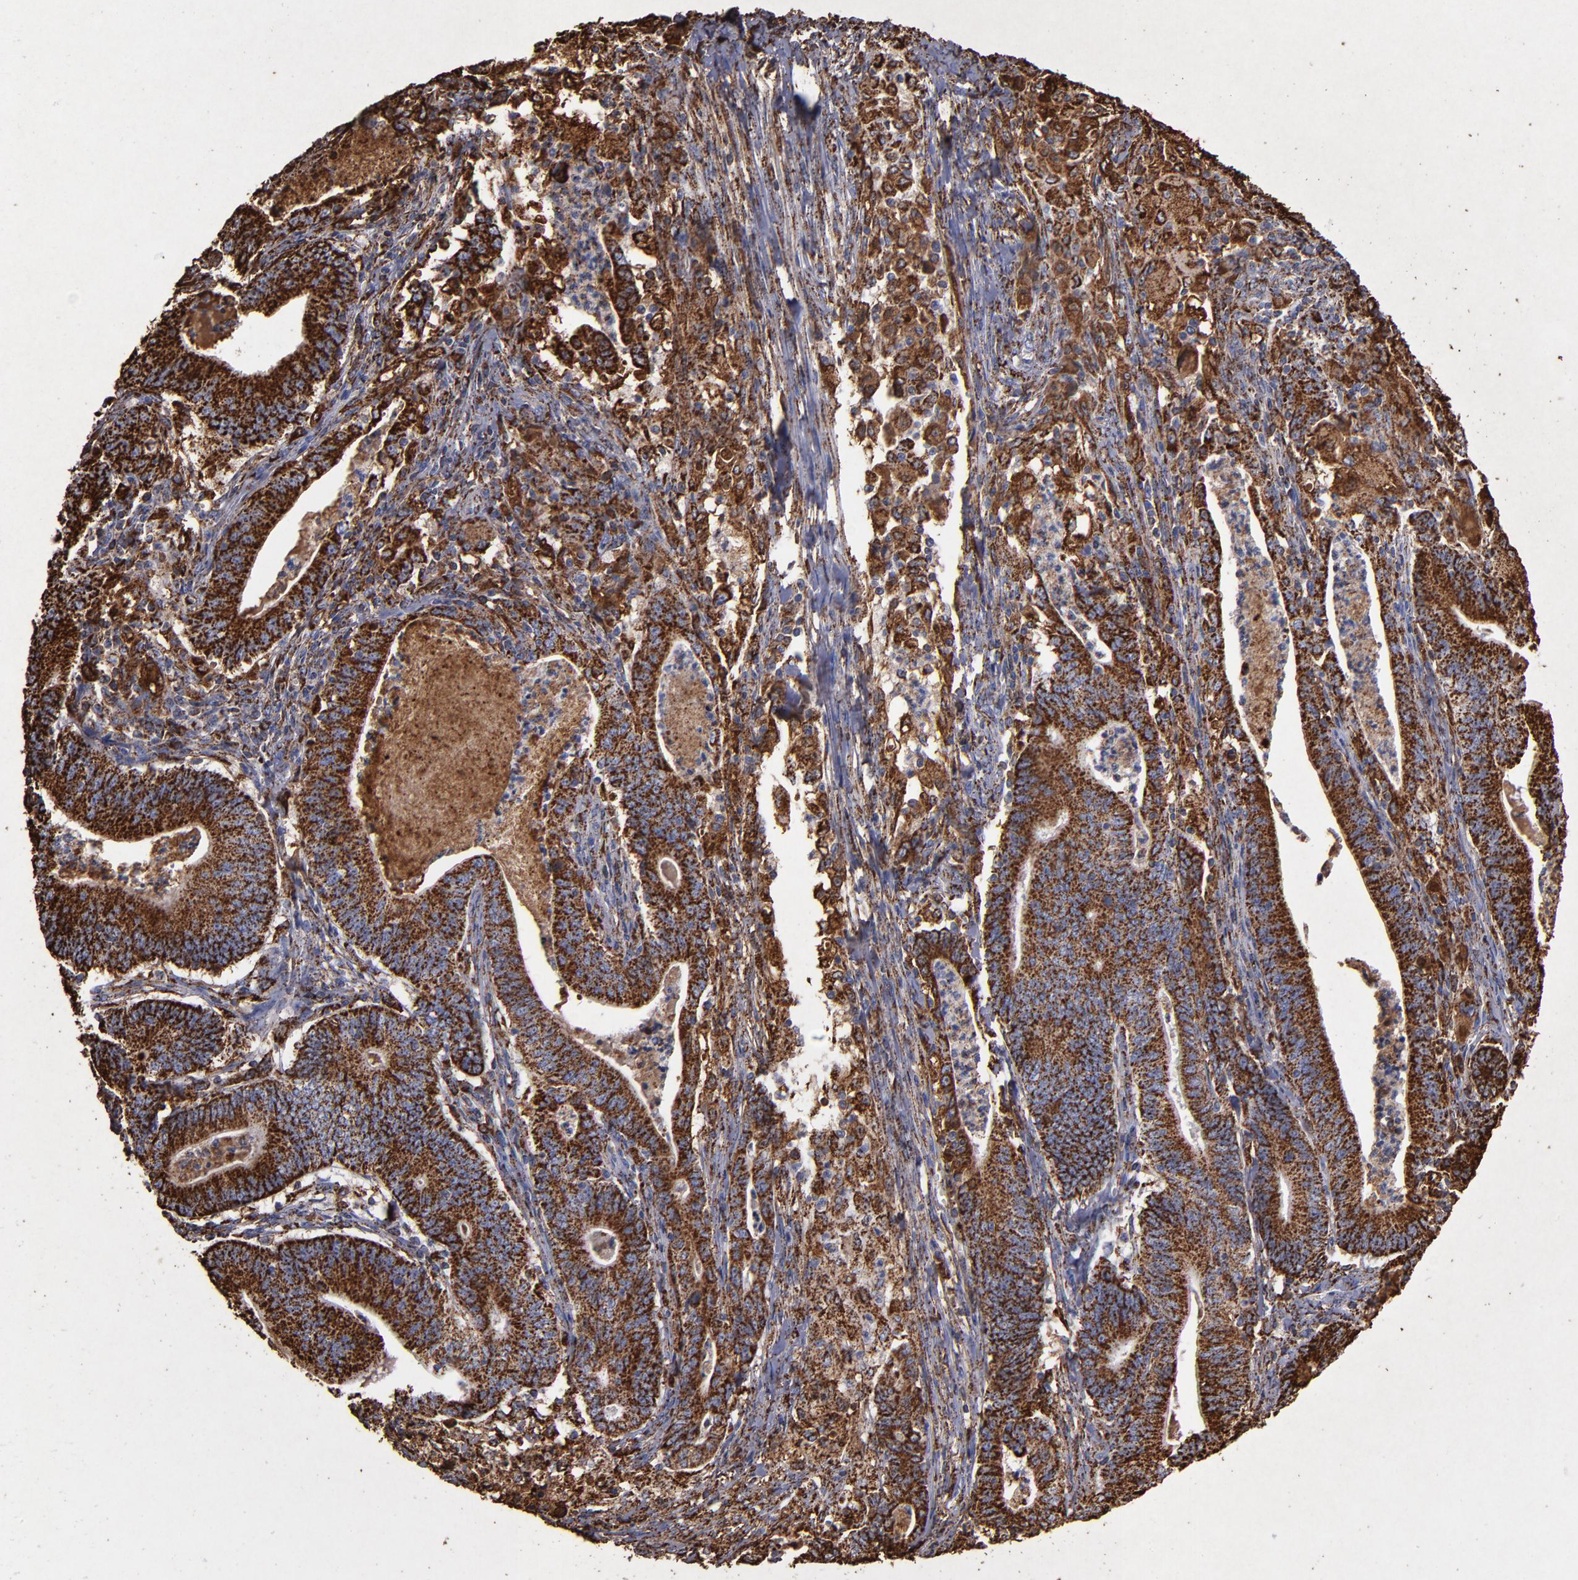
{"staining": {"intensity": "strong", "quantity": ">75%", "location": "cytoplasmic/membranous"}, "tissue": "stomach cancer", "cell_type": "Tumor cells", "image_type": "cancer", "snomed": [{"axis": "morphology", "description": "Adenocarcinoma, NOS"}, {"axis": "topography", "description": "Stomach, lower"}], "caption": "Immunohistochemical staining of stomach cancer (adenocarcinoma) demonstrates high levels of strong cytoplasmic/membranous positivity in approximately >75% of tumor cells.", "gene": "SOD2", "patient": {"sex": "female", "age": 86}}